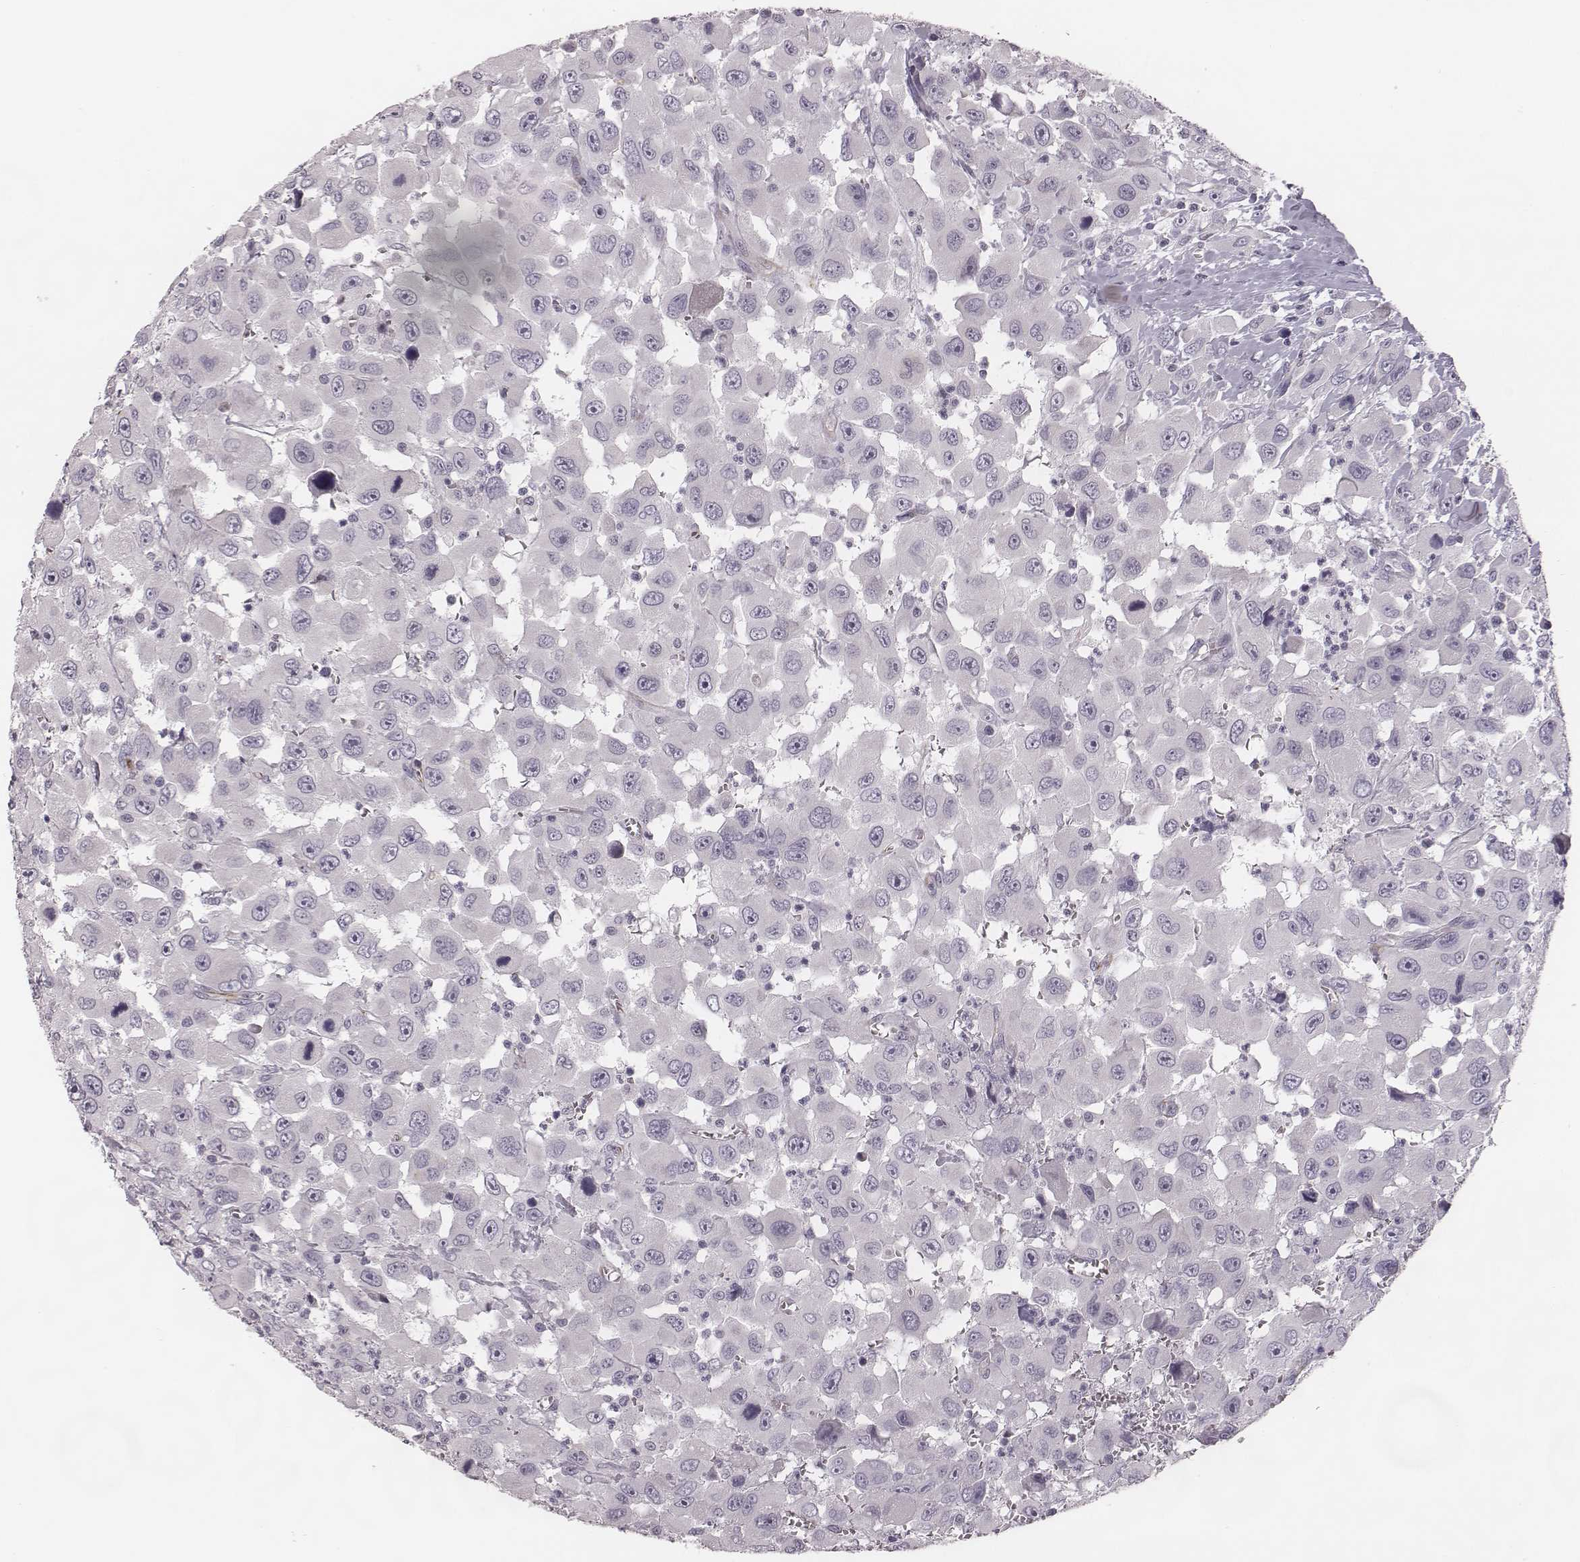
{"staining": {"intensity": "negative", "quantity": "none", "location": "none"}, "tissue": "head and neck cancer", "cell_type": "Tumor cells", "image_type": "cancer", "snomed": [{"axis": "morphology", "description": "Squamous cell carcinoma, NOS"}, {"axis": "morphology", "description": "Squamous cell carcinoma, metastatic, NOS"}, {"axis": "topography", "description": "Oral tissue"}, {"axis": "topography", "description": "Head-Neck"}], "caption": "Head and neck cancer (metastatic squamous cell carcinoma) was stained to show a protein in brown. There is no significant positivity in tumor cells.", "gene": "SPA17", "patient": {"sex": "female", "age": 85}}